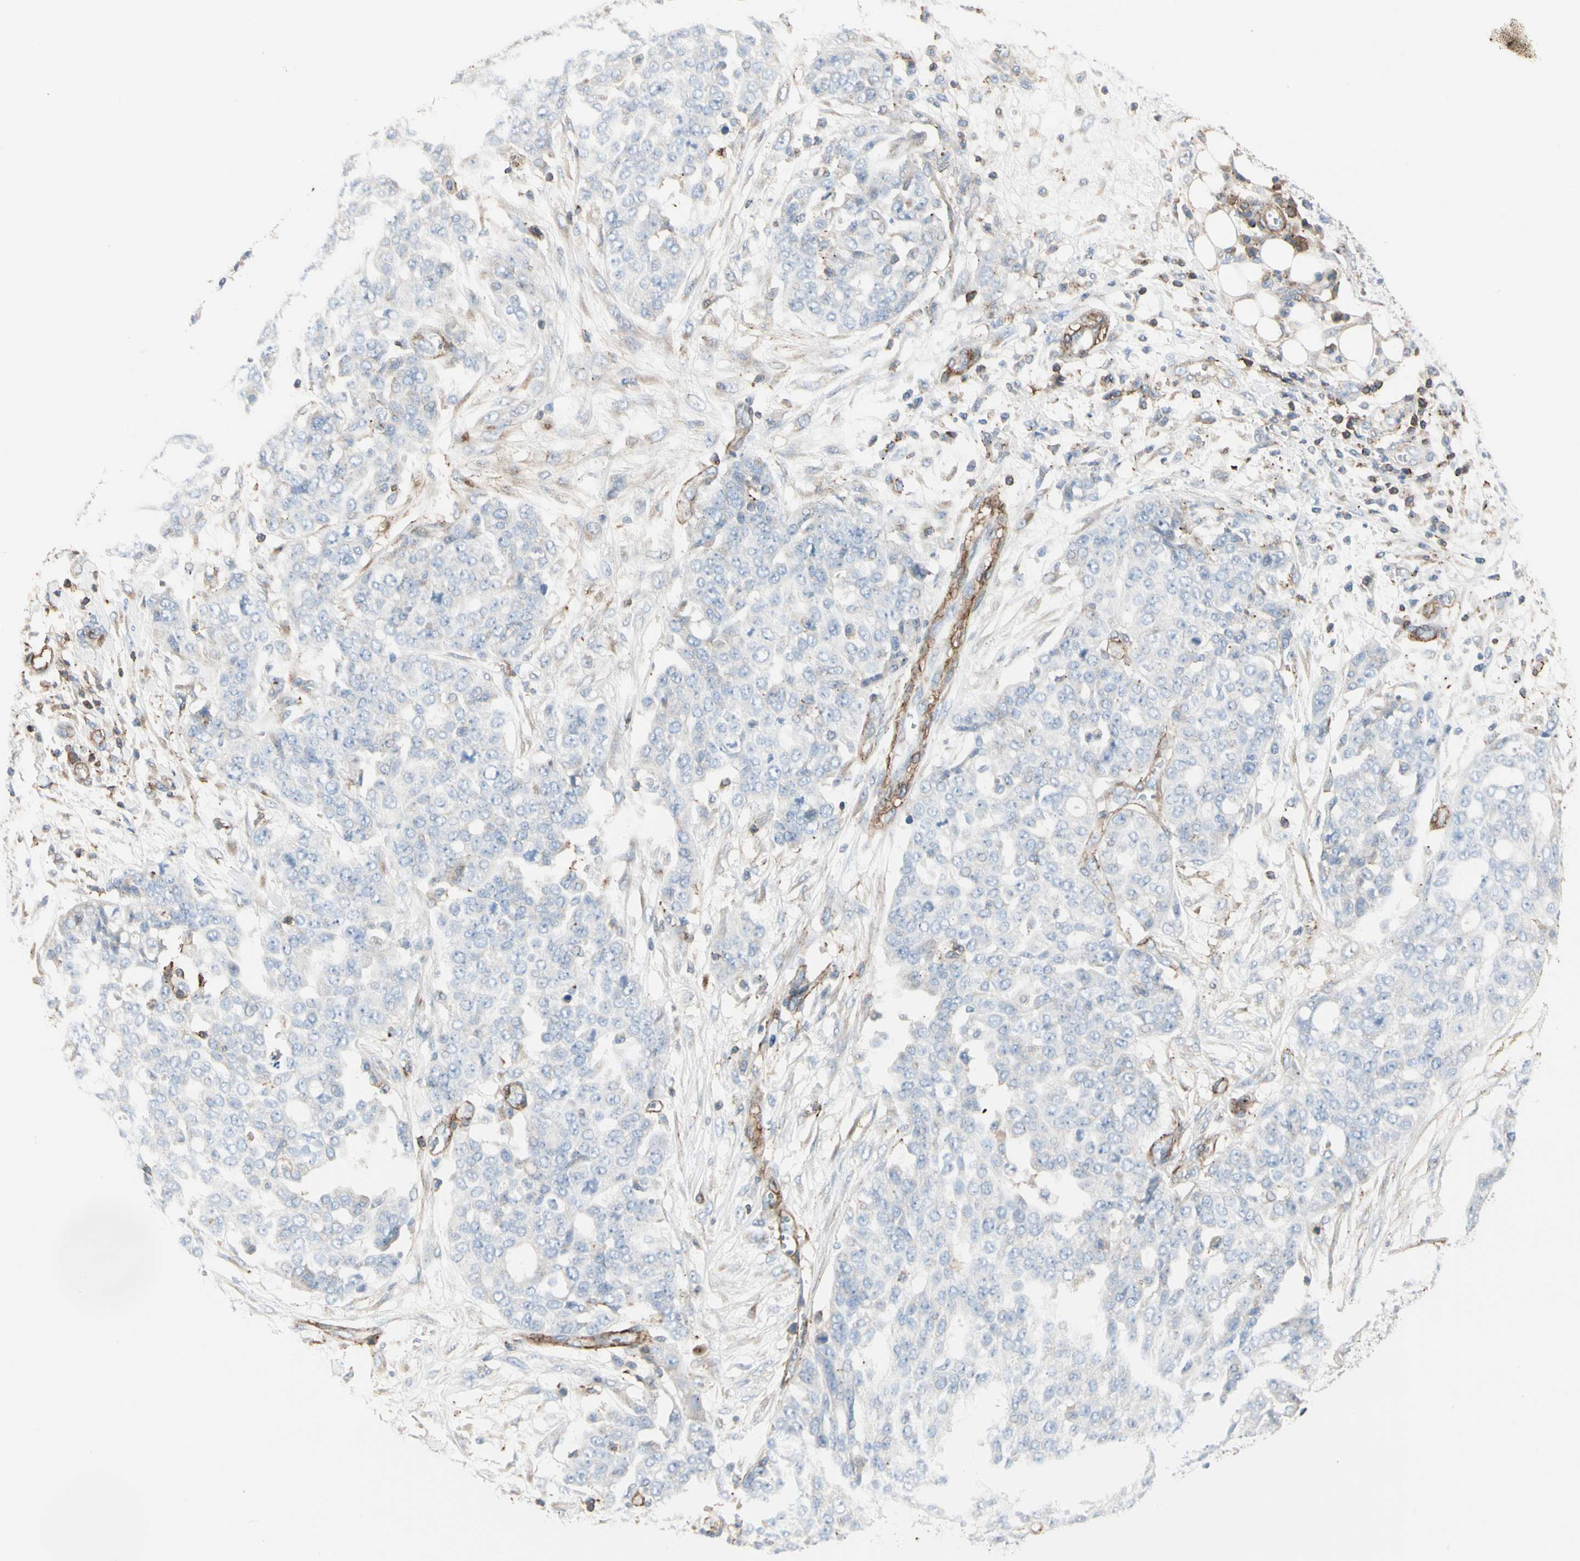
{"staining": {"intensity": "weak", "quantity": "<25%", "location": "cytoplasmic/membranous"}, "tissue": "ovarian cancer", "cell_type": "Tumor cells", "image_type": "cancer", "snomed": [{"axis": "morphology", "description": "Cystadenocarcinoma, serous, NOS"}, {"axis": "topography", "description": "Soft tissue"}, {"axis": "topography", "description": "Ovary"}], "caption": "Tumor cells are negative for brown protein staining in serous cystadenocarcinoma (ovarian).", "gene": "CLEC2B", "patient": {"sex": "female", "age": 57}}